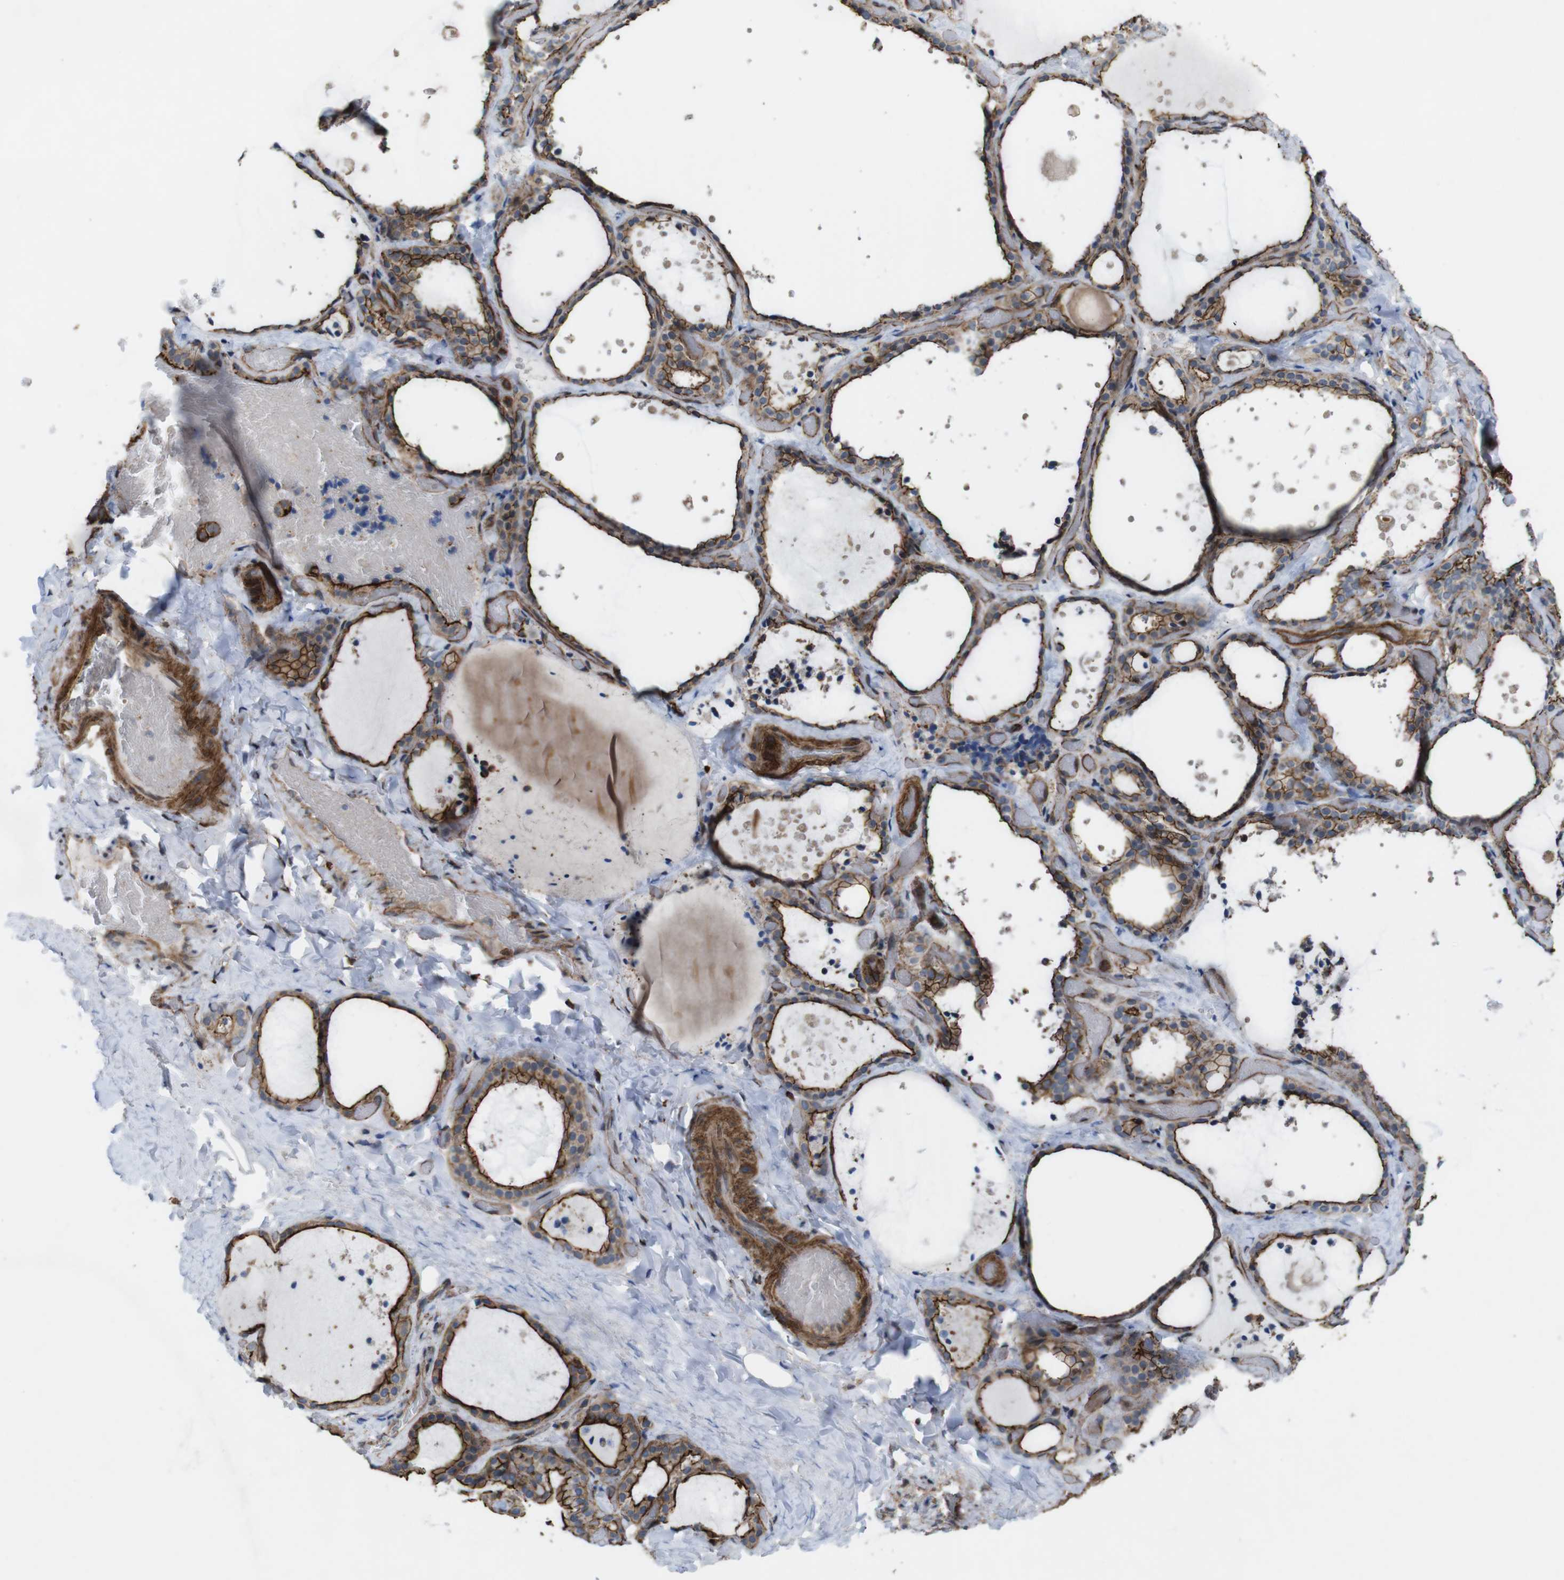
{"staining": {"intensity": "strong", "quantity": ">75%", "location": "cytoplasmic/membranous"}, "tissue": "thyroid gland", "cell_type": "Glandular cells", "image_type": "normal", "snomed": [{"axis": "morphology", "description": "Normal tissue, NOS"}, {"axis": "topography", "description": "Thyroid gland"}], "caption": "IHC of normal human thyroid gland reveals high levels of strong cytoplasmic/membranous positivity in approximately >75% of glandular cells.", "gene": "PTGER4", "patient": {"sex": "female", "age": 44}}